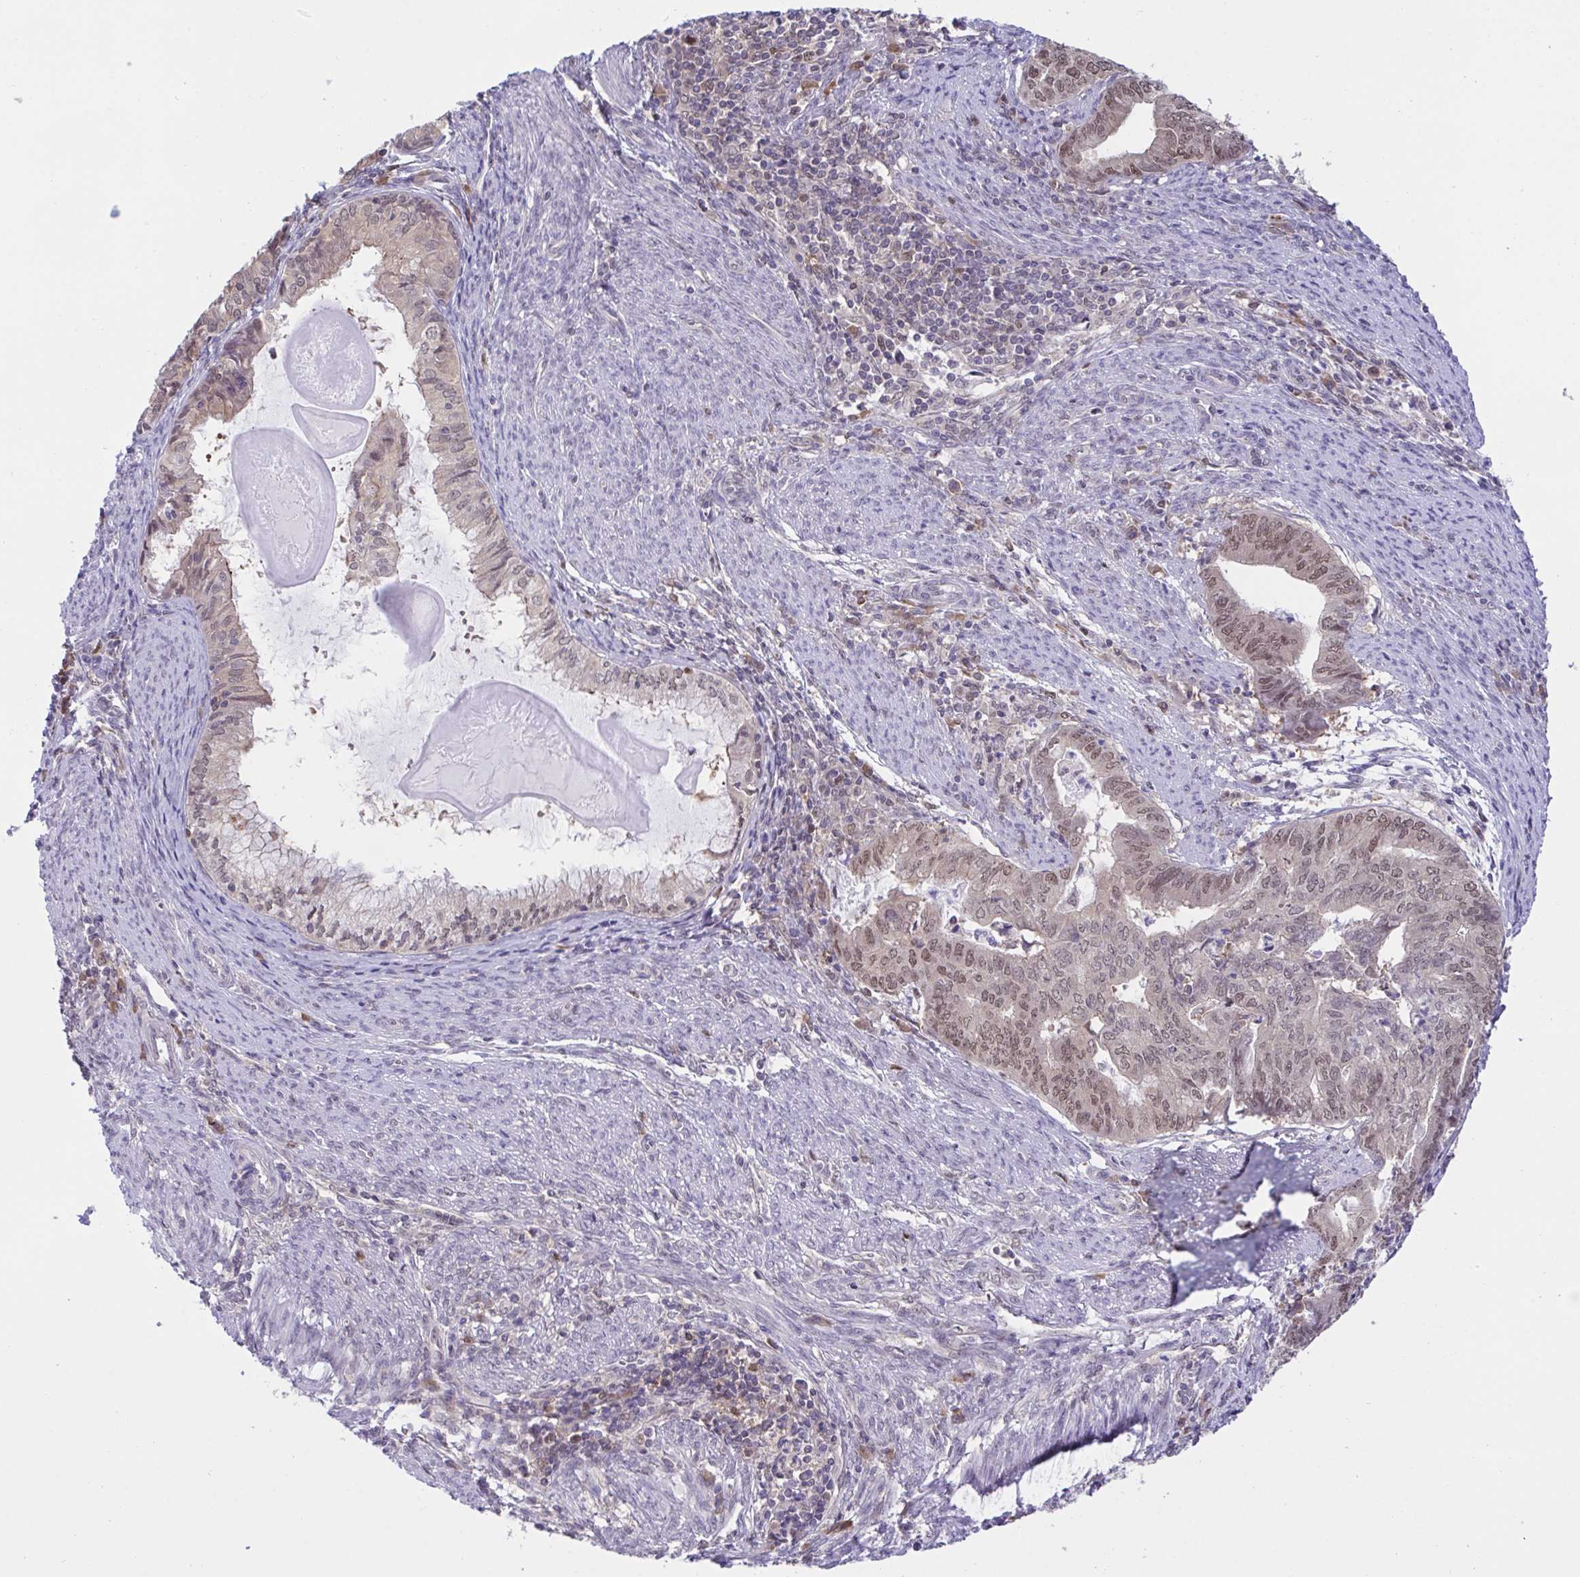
{"staining": {"intensity": "moderate", "quantity": "25%-75%", "location": "nuclear"}, "tissue": "endometrial cancer", "cell_type": "Tumor cells", "image_type": "cancer", "snomed": [{"axis": "morphology", "description": "Adenocarcinoma, NOS"}, {"axis": "topography", "description": "Endometrium"}], "caption": "Human adenocarcinoma (endometrial) stained with a protein marker demonstrates moderate staining in tumor cells.", "gene": "ZNF444", "patient": {"sex": "female", "age": 79}}